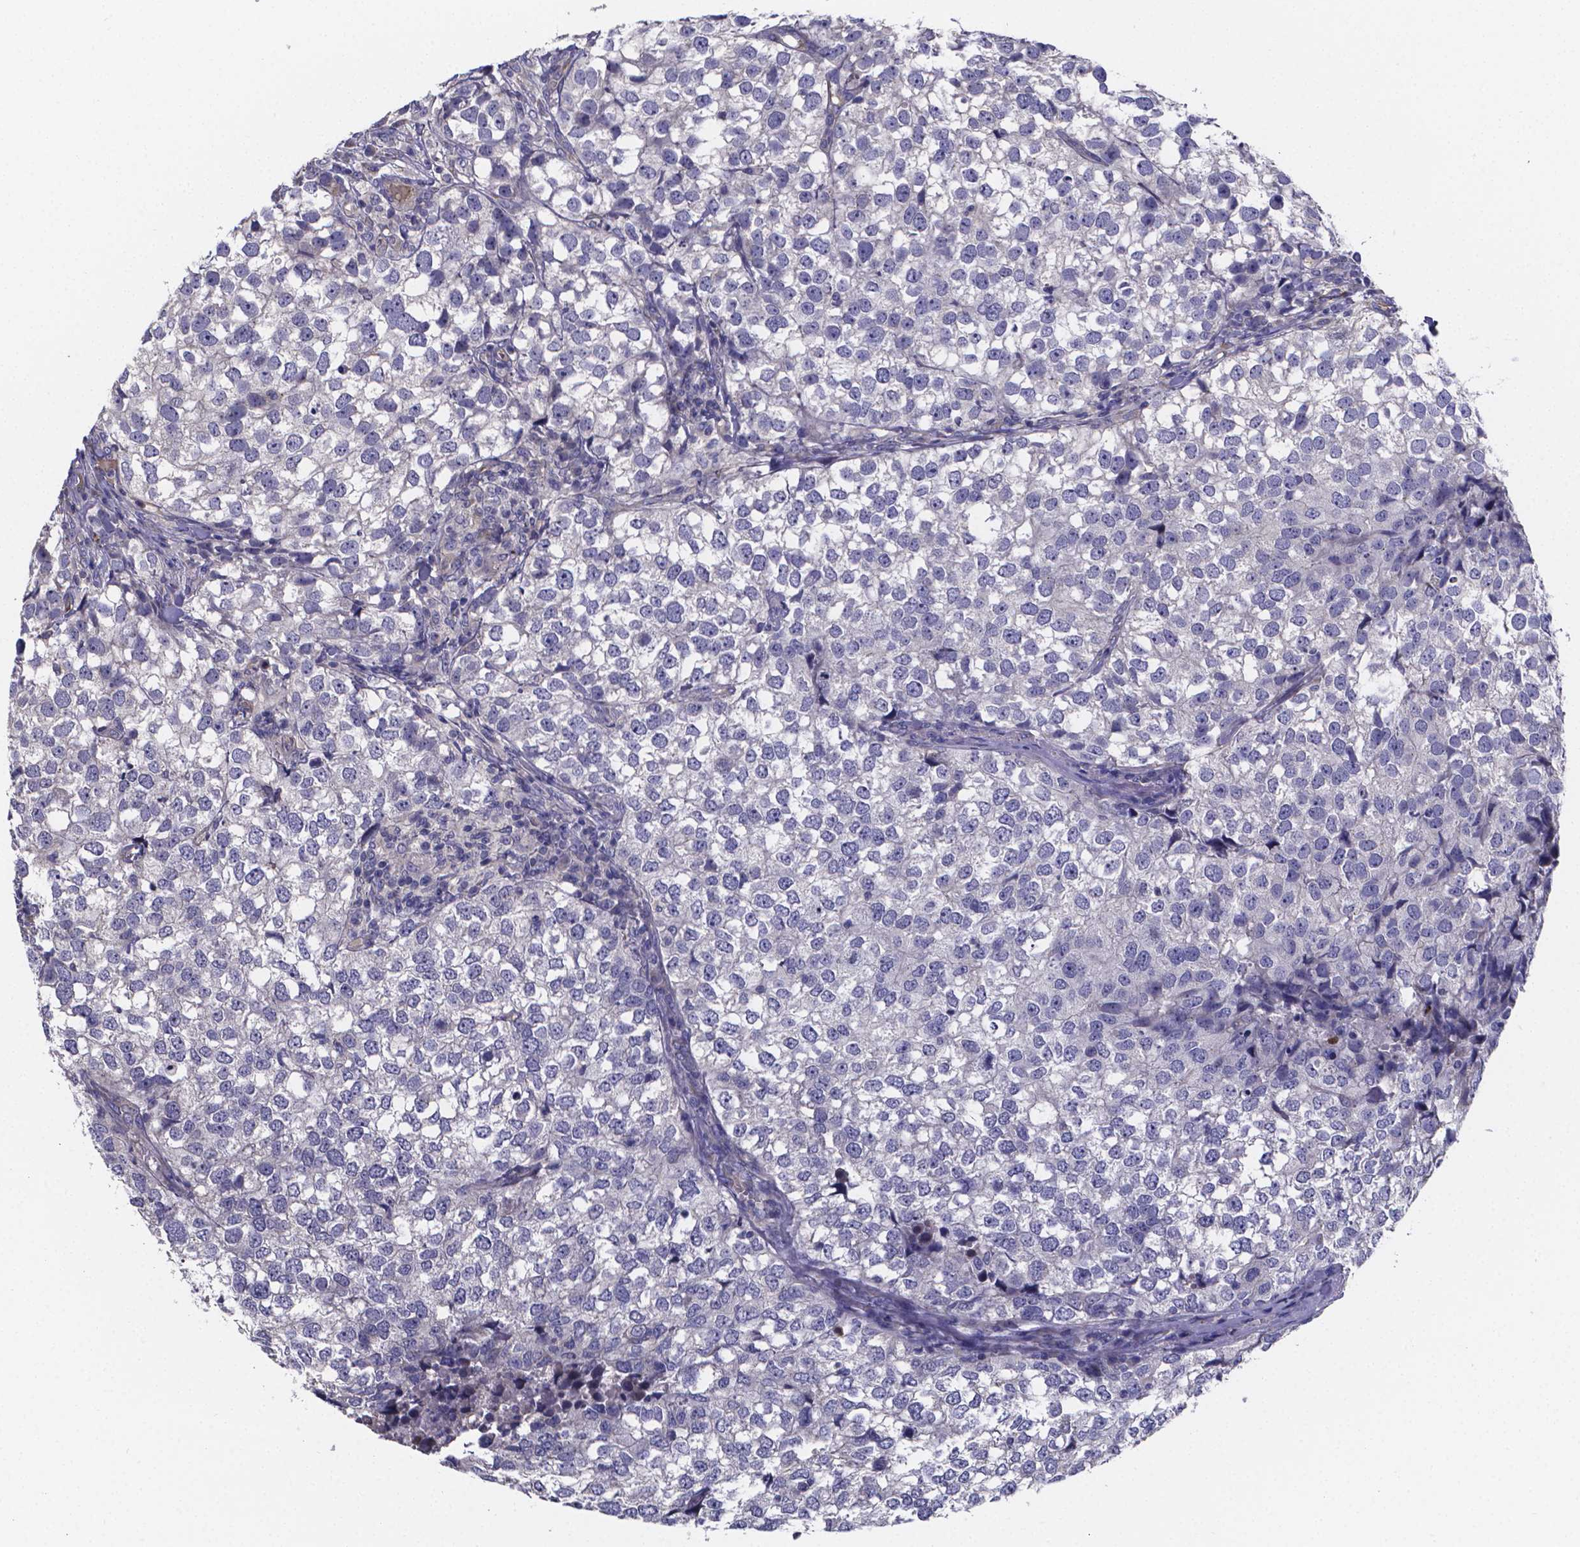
{"staining": {"intensity": "negative", "quantity": "none", "location": "none"}, "tissue": "breast cancer", "cell_type": "Tumor cells", "image_type": "cancer", "snomed": [{"axis": "morphology", "description": "Duct carcinoma"}, {"axis": "topography", "description": "Breast"}], "caption": "High power microscopy histopathology image of an immunohistochemistry micrograph of breast invasive ductal carcinoma, revealing no significant positivity in tumor cells.", "gene": "SFRP4", "patient": {"sex": "female", "age": 30}}